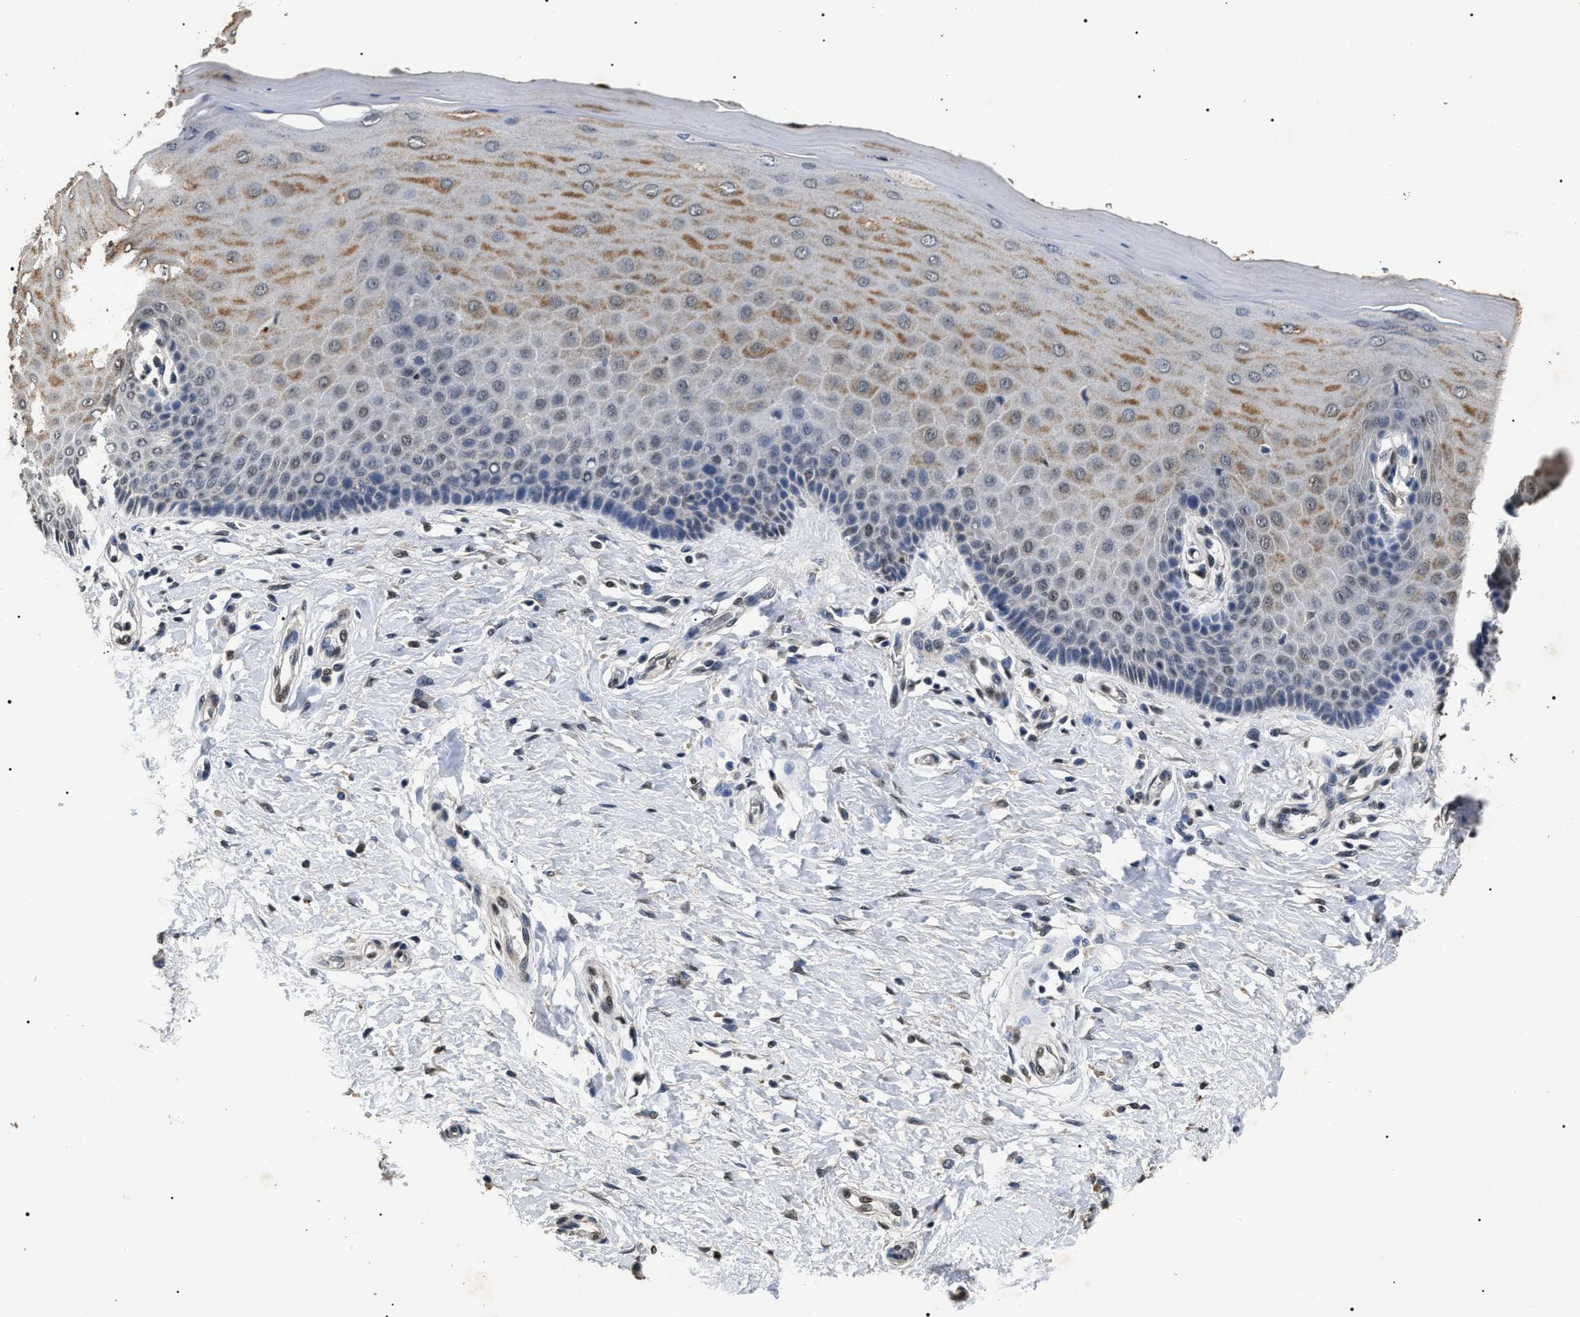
{"staining": {"intensity": "negative", "quantity": "none", "location": "none"}, "tissue": "cervix", "cell_type": "Glandular cells", "image_type": "normal", "snomed": [{"axis": "morphology", "description": "Normal tissue, NOS"}, {"axis": "topography", "description": "Cervix"}], "caption": "The IHC micrograph has no significant staining in glandular cells of cervix. The staining is performed using DAB brown chromogen with nuclei counter-stained in using hematoxylin.", "gene": "ANP32E", "patient": {"sex": "female", "age": 55}}